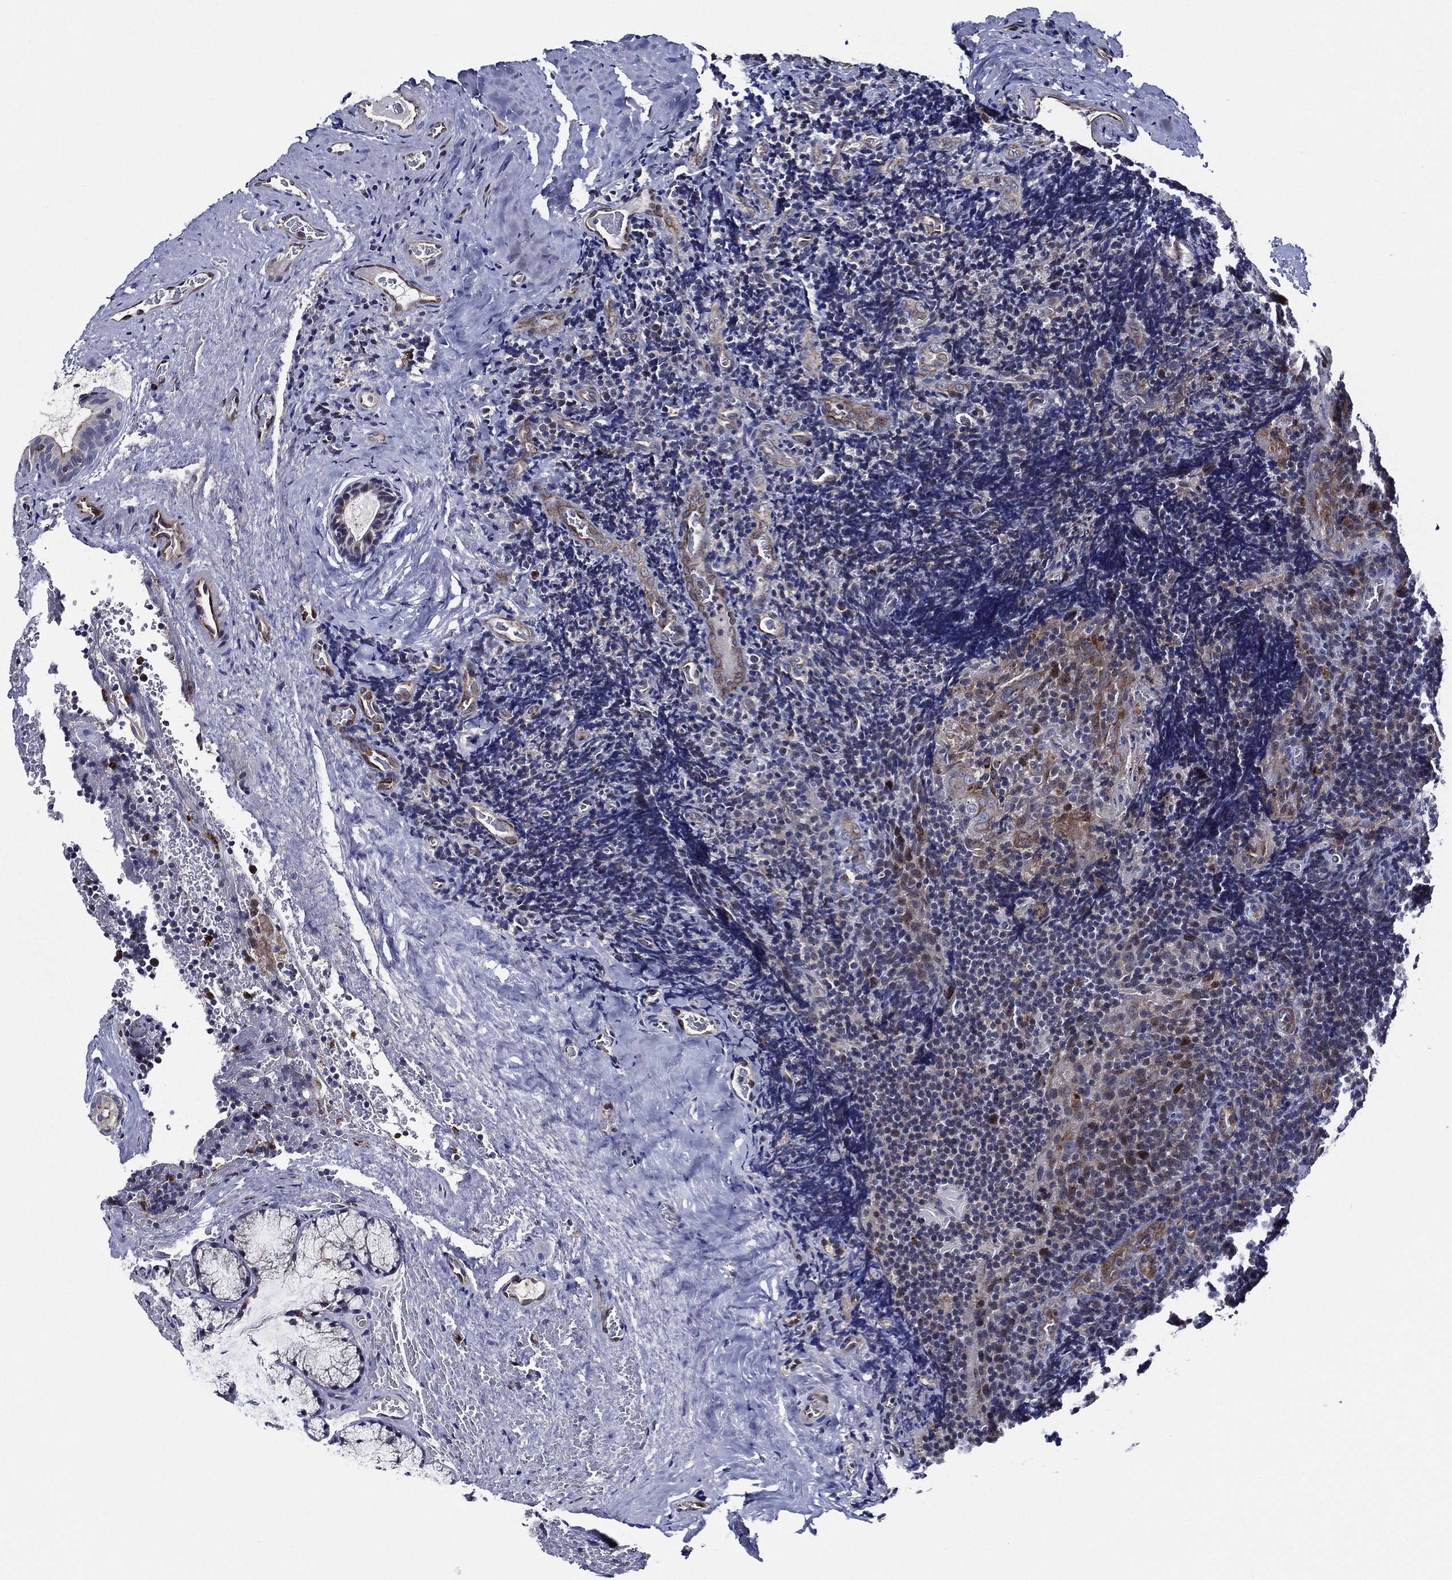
{"staining": {"intensity": "moderate", "quantity": "<25%", "location": "nuclear"}, "tissue": "tonsil", "cell_type": "Germinal center cells", "image_type": "normal", "snomed": [{"axis": "morphology", "description": "Normal tissue, NOS"}, {"axis": "morphology", "description": "Inflammation, NOS"}, {"axis": "topography", "description": "Tonsil"}], "caption": "A micrograph of tonsil stained for a protein demonstrates moderate nuclear brown staining in germinal center cells. The protein is shown in brown color, while the nuclei are stained blue.", "gene": "KIF20B", "patient": {"sex": "female", "age": 31}}